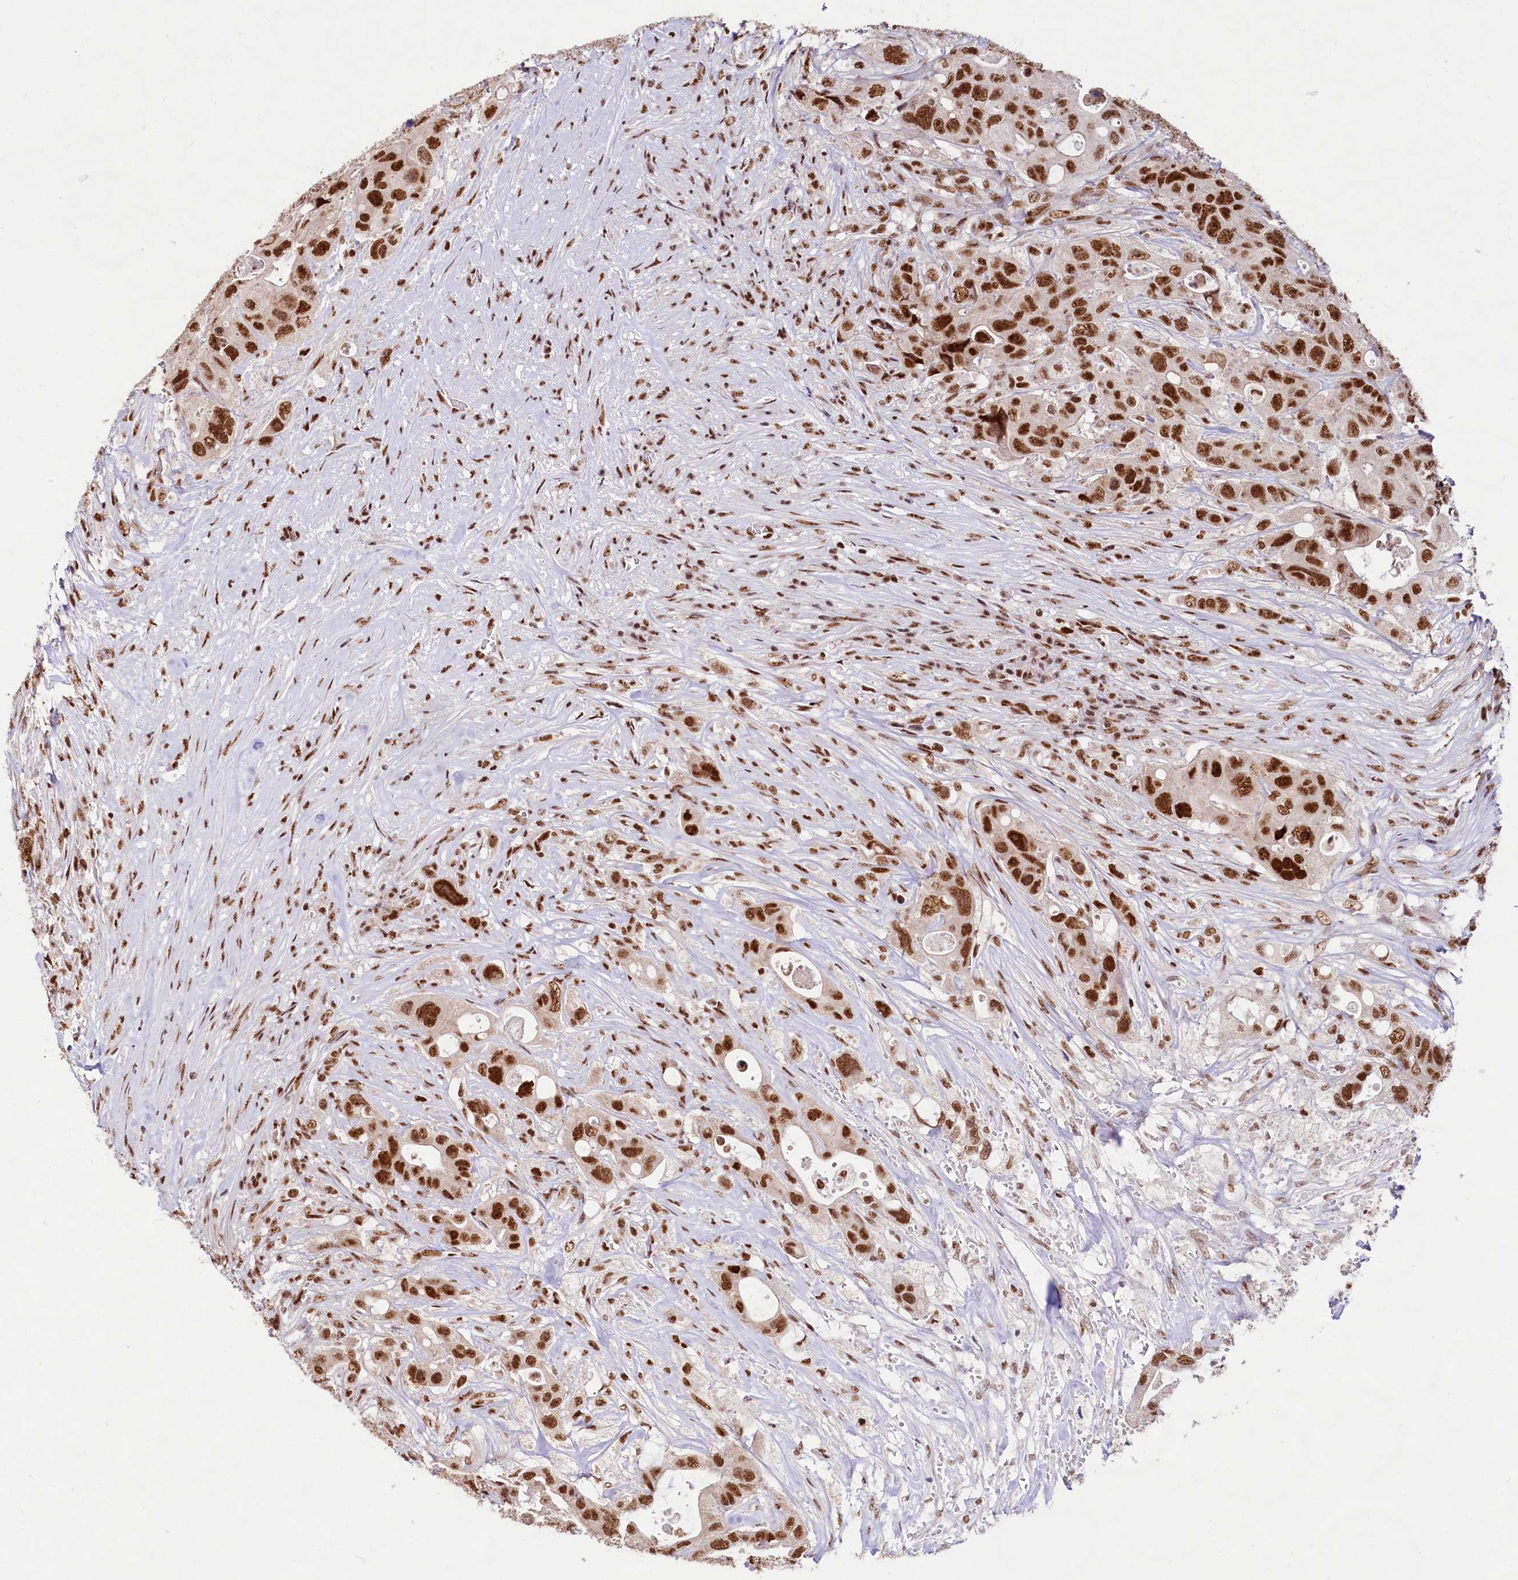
{"staining": {"intensity": "strong", "quantity": ">75%", "location": "nuclear"}, "tissue": "colorectal cancer", "cell_type": "Tumor cells", "image_type": "cancer", "snomed": [{"axis": "morphology", "description": "Adenocarcinoma, NOS"}, {"axis": "topography", "description": "Colon"}], "caption": "A brown stain labels strong nuclear expression of a protein in adenocarcinoma (colorectal) tumor cells.", "gene": "HIRA", "patient": {"sex": "female", "age": 46}}